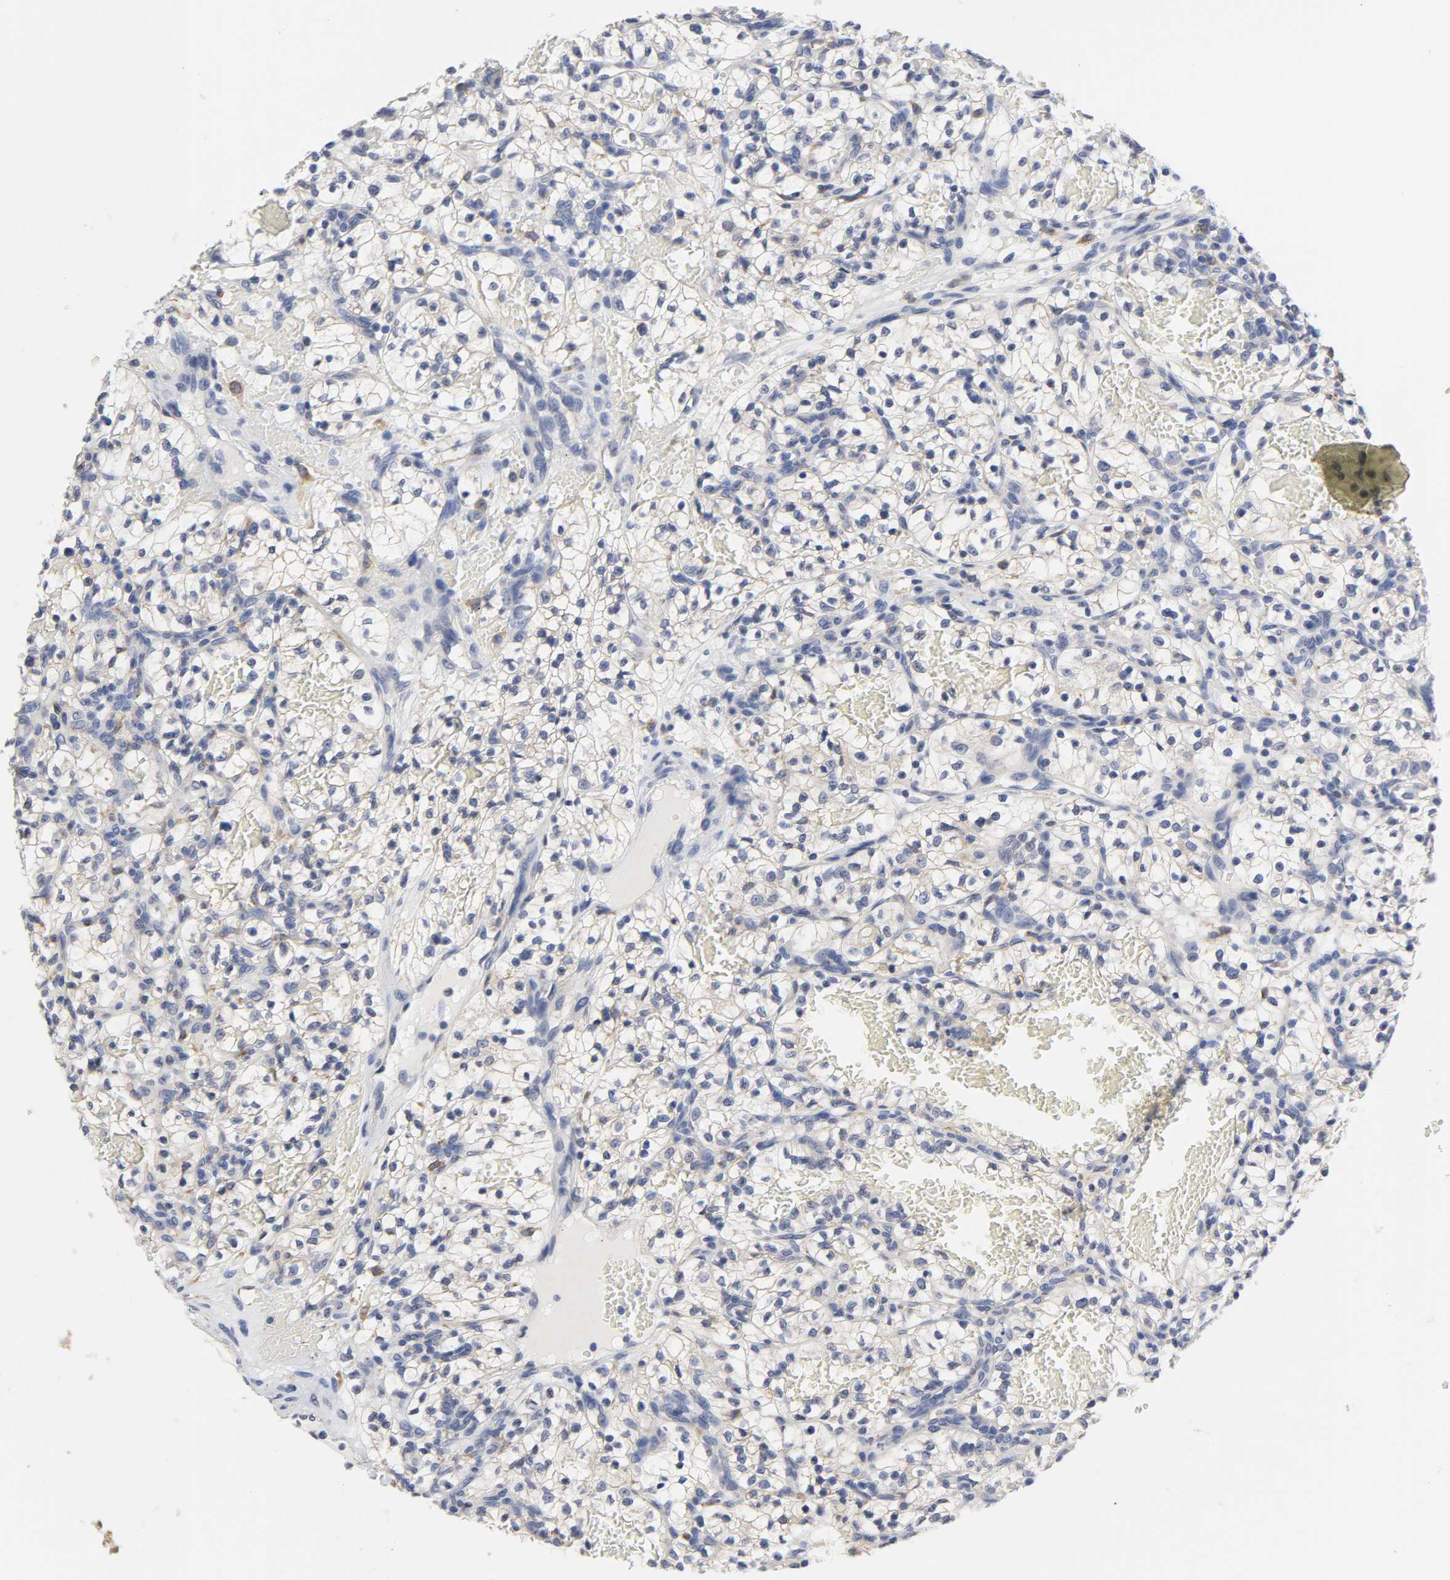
{"staining": {"intensity": "negative", "quantity": "none", "location": "none"}, "tissue": "renal cancer", "cell_type": "Tumor cells", "image_type": "cancer", "snomed": [{"axis": "morphology", "description": "Adenocarcinoma, NOS"}, {"axis": "topography", "description": "Kidney"}], "caption": "A micrograph of human renal cancer (adenocarcinoma) is negative for staining in tumor cells.", "gene": "HCK", "patient": {"sex": "female", "age": 57}}